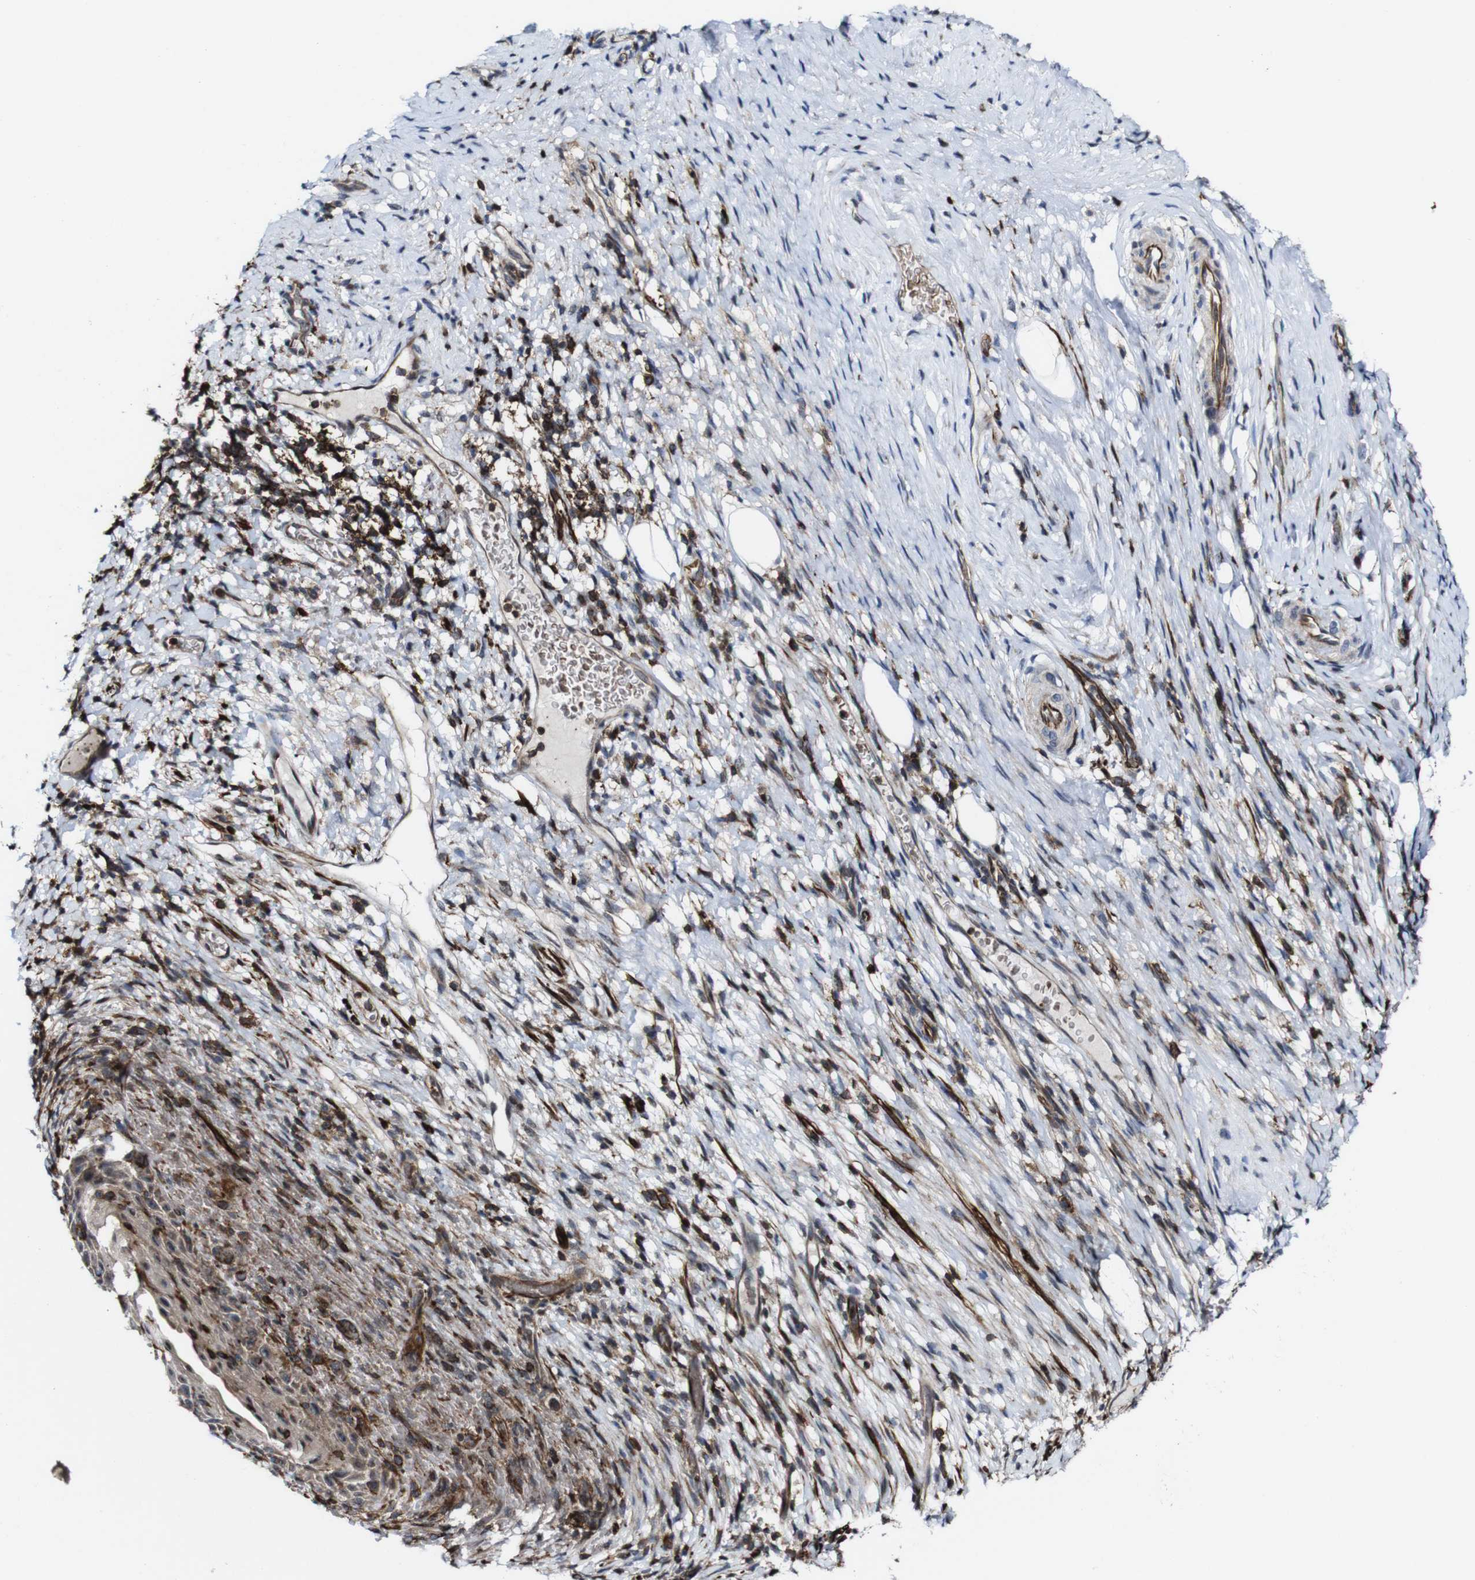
{"staining": {"intensity": "weak", "quantity": ">75%", "location": "cytoplasmic/membranous"}, "tissue": "cervical cancer", "cell_type": "Tumor cells", "image_type": "cancer", "snomed": [{"axis": "morphology", "description": "Squamous cell carcinoma, NOS"}, {"axis": "topography", "description": "Cervix"}], "caption": "Immunohistochemical staining of cervical cancer (squamous cell carcinoma) displays low levels of weak cytoplasmic/membranous positivity in approximately >75% of tumor cells.", "gene": "JAK2", "patient": {"sex": "female", "age": 51}}